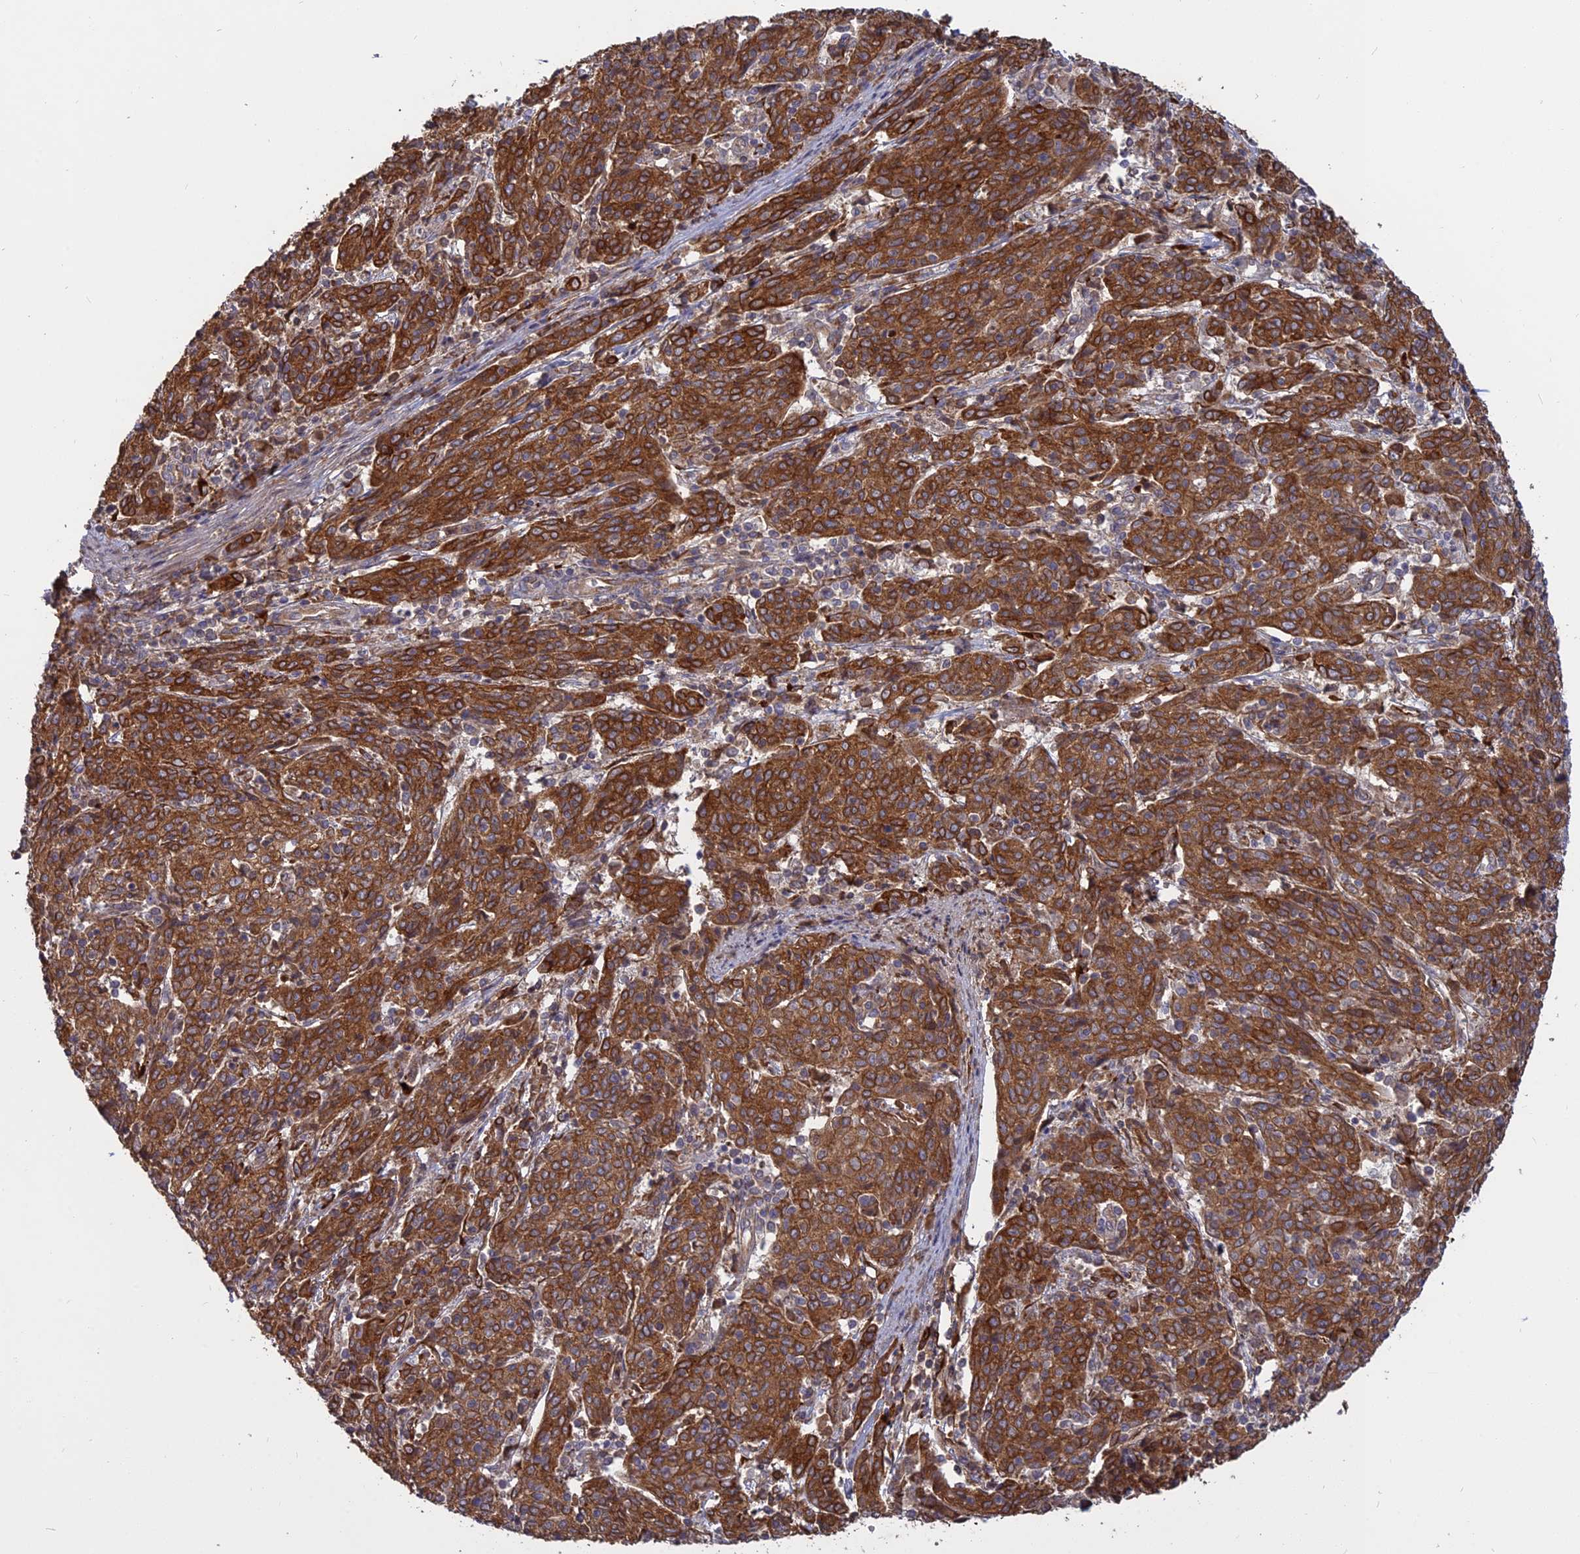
{"staining": {"intensity": "strong", "quantity": ">75%", "location": "cytoplasmic/membranous"}, "tissue": "cervical cancer", "cell_type": "Tumor cells", "image_type": "cancer", "snomed": [{"axis": "morphology", "description": "Squamous cell carcinoma, NOS"}, {"axis": "topography", "description": "Cervix"}], "caption": "Immunohistochemical staining of cervical squamous cell carcinoma demonstrates strong cytoplasmic/membranous protein staining in about >75% of tumor cells. Ihc stains the protein in brown and the nuclei are stained blue.", "gene": "PPIC", "patient": {"sex": "female", "age": 67}}